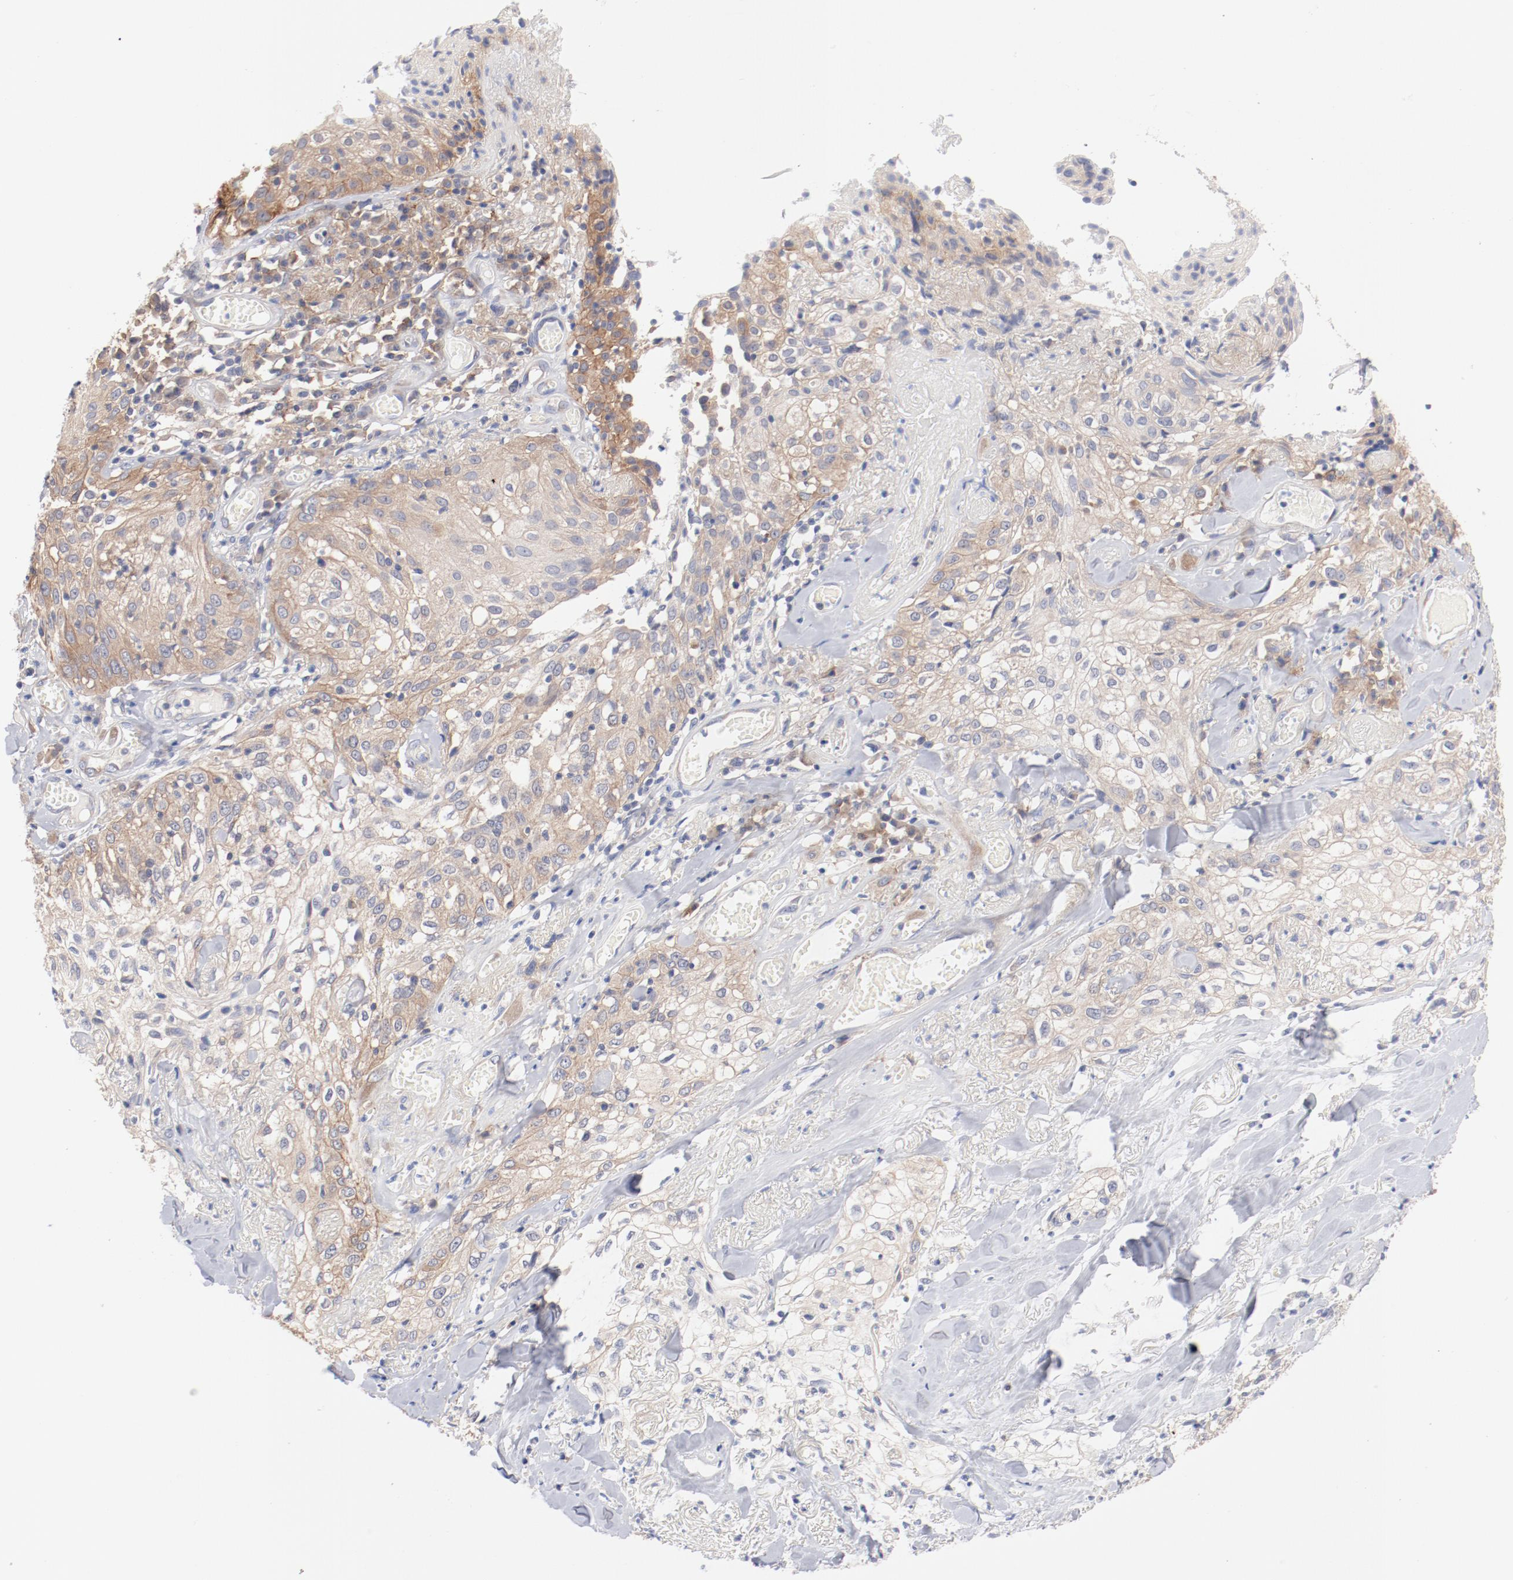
{"staining": {"intensity": "weak", "quantity": "25%-75%", "location": "cytoplasmic/membranous"}, "tissue": "skin cancer", "cell_type": "Tumor cells", "image_type": "cancer", "snomed": [{"axis": "morphology", "description": "Squamous cell carcinoma, NOS"}, {"axis": "topography", "description": "Skin"}], "caption": "This is a micrograph of IHC staining of squamous cell carcinoma (skin), which shows weak positivity in the cytoplasmic/membranous of tumor cells.", "gene": "SETD3", "patient": {"sex": "male", "age": 65}}